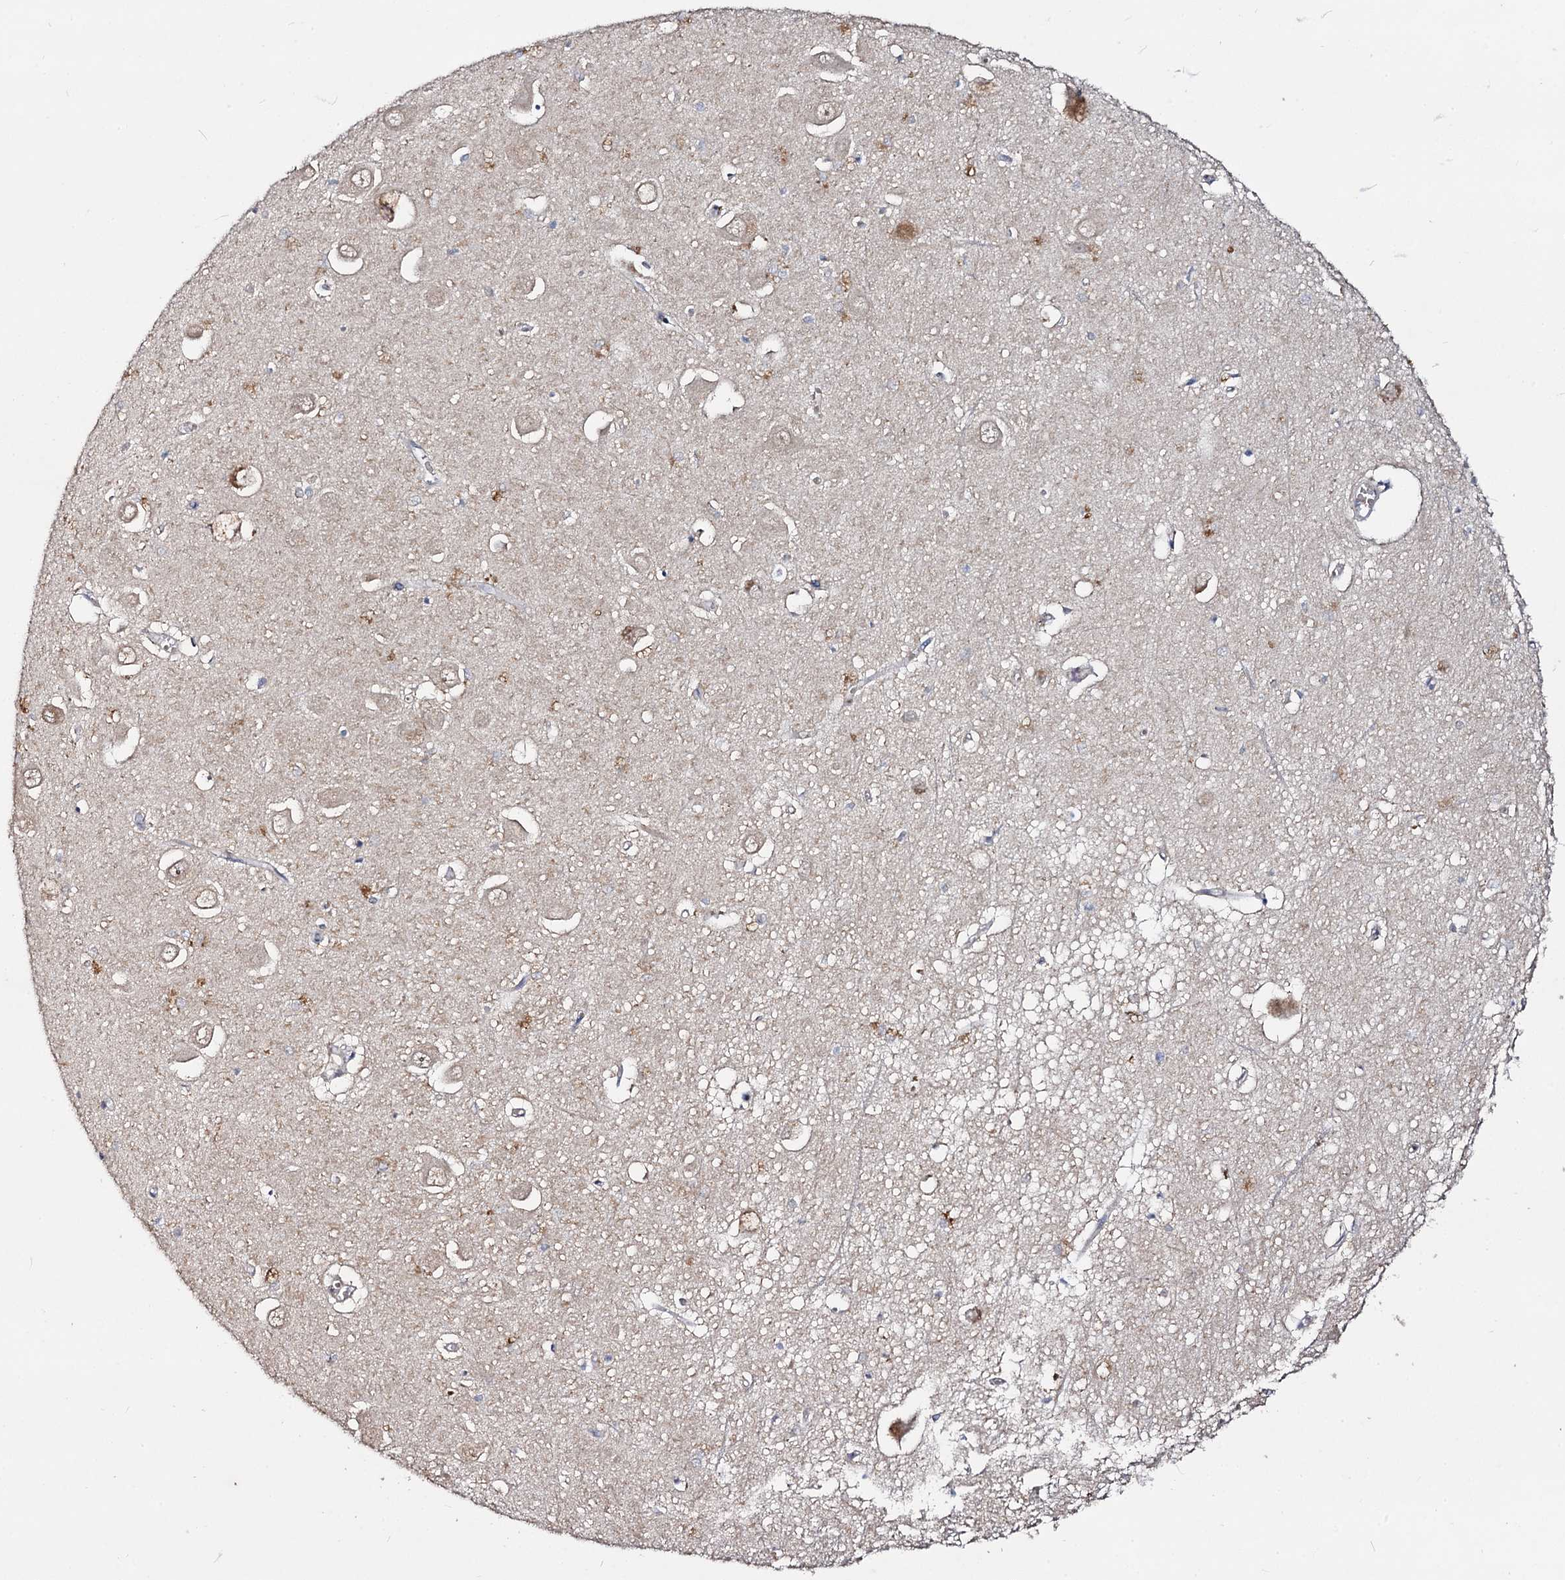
{"staining": {"intensity": "negative", "quantity": "none", "location": "none"}, "tissue": "hippocampus", "cell_type": "Glial cells", "image_type": "normal", "snomed": [{"axis": "morphology", "description": "Normal tissue, NOS"}, {"axis": "topography", "description": "Hippocampus"}], "caption": "Immunohistochemistry of benign human hippocampus exhibits no expression in glial cells. (Stains: DAB immunohistochemistry with hematoxylin counter stain, Microscopy: brightfield microscopy at high magnification).", "gene": "VPS37D", "patient": {"sex": "male", "age": 70}}